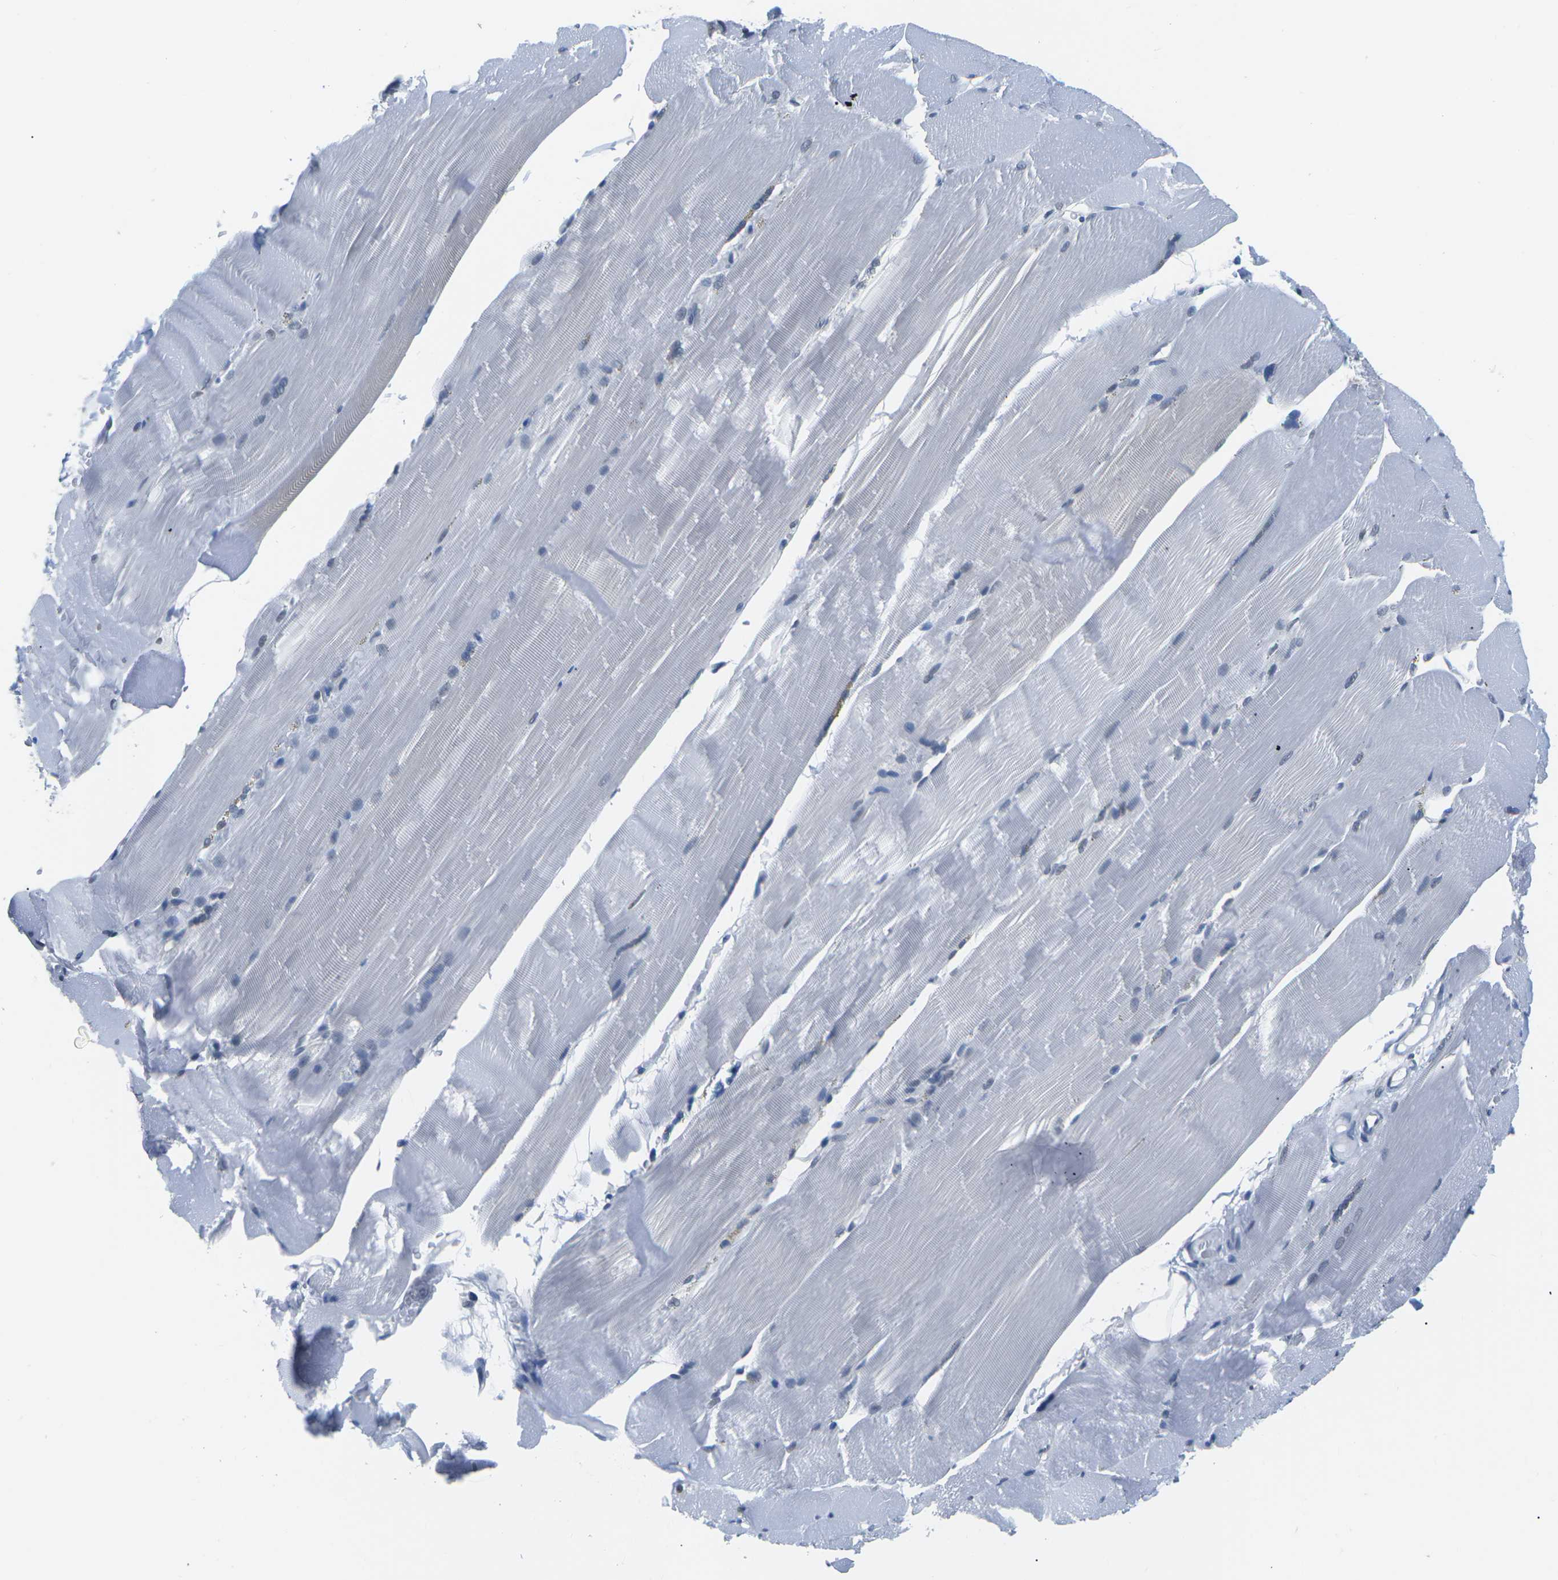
{"staining": {"intensity": "weak", "quantity": "<25%", "location": "nuclear"}, "tissue": "skeletal muscle", "cell_type": "Myocytes", "image_type": "normal", "snomed": [{"axis": "morphology", "description": "Normal tissue, NOS"}, {"axis": "topography", "description": "Skin"}, {"axis": "topography", "description": "Skeletal muscle"}], "caption": "The IHC micrograph has no significant staining in myocytes of skeletal muscle.", "gene": "UBA7", "patient": {"sex": "male", "age": 83}}